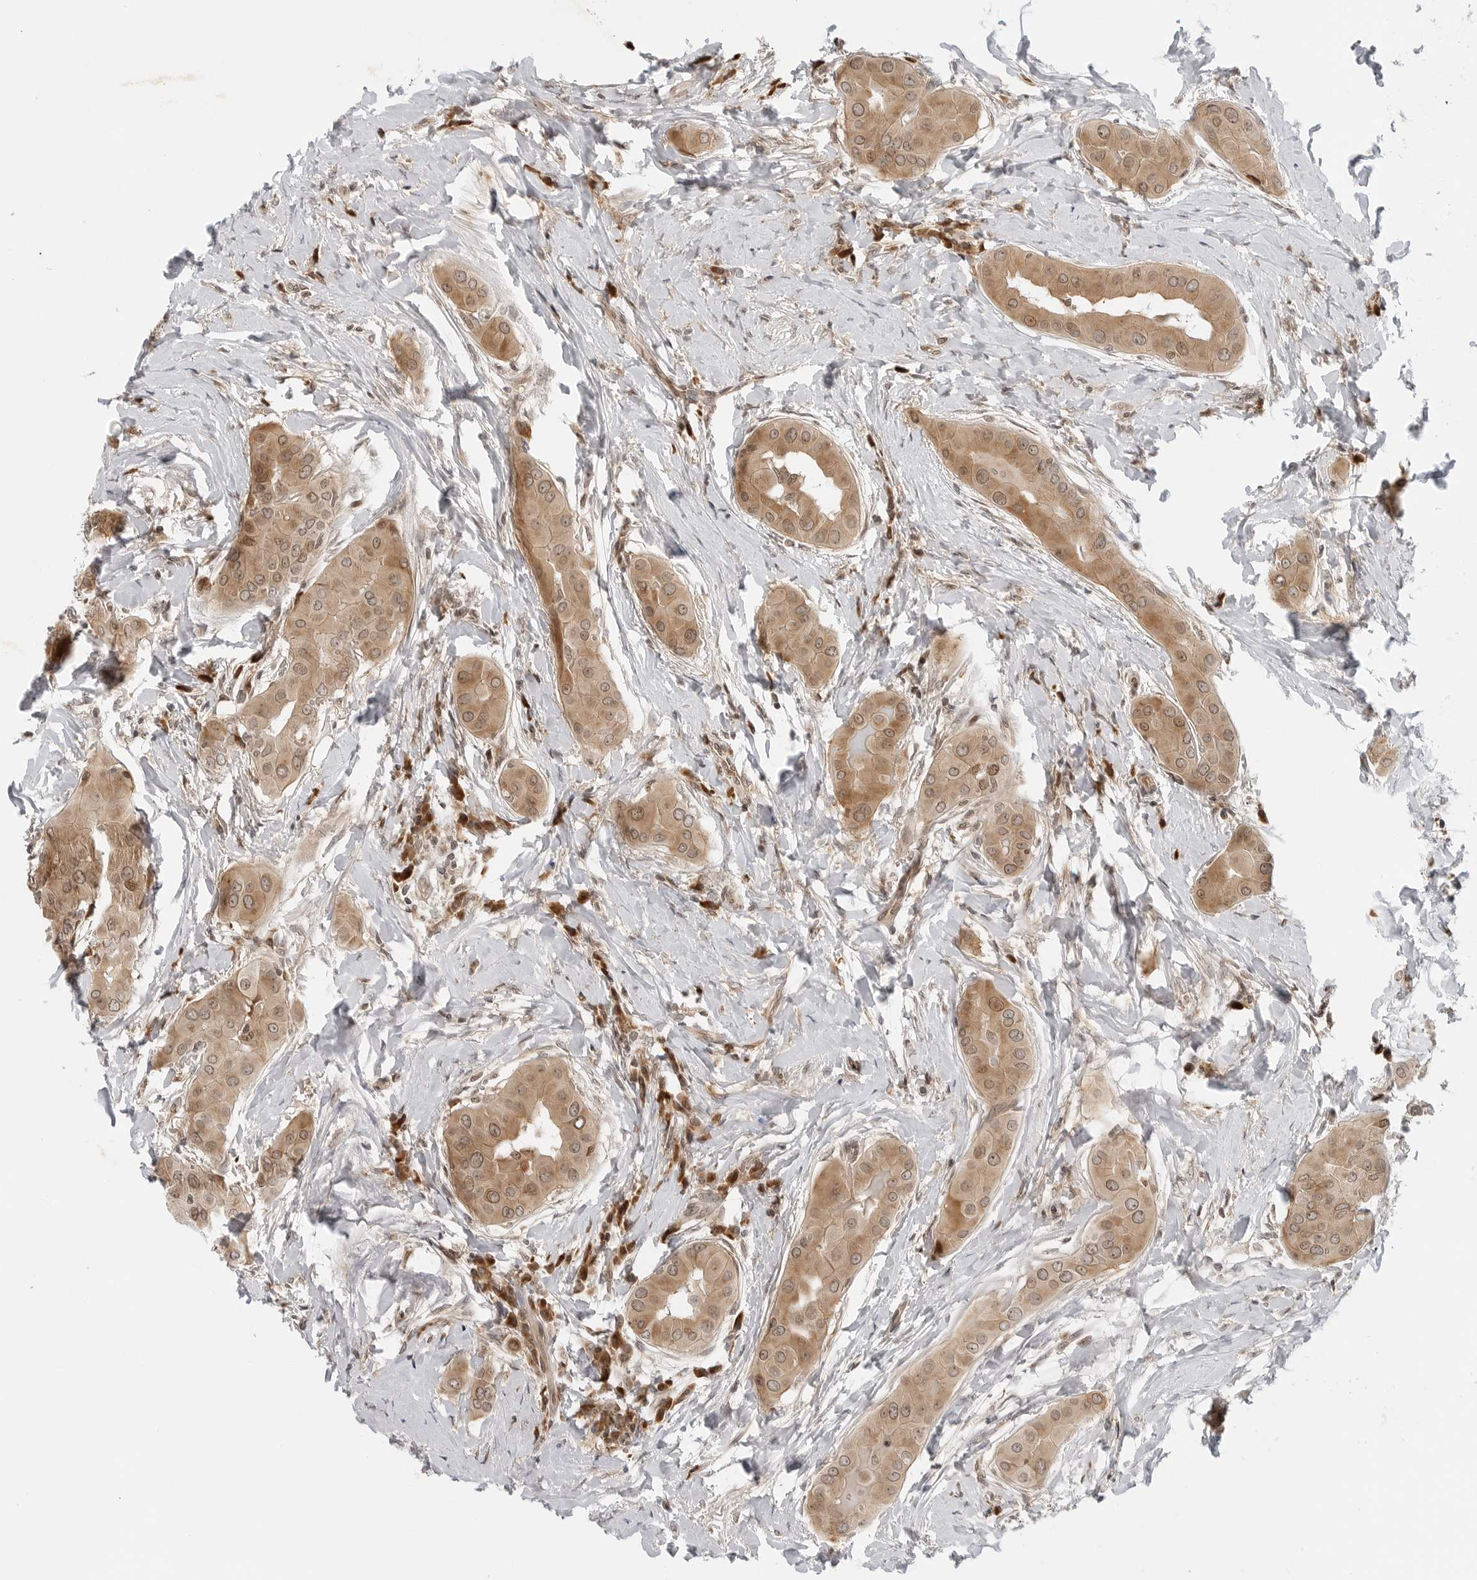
{"staining": {"intensity": "moderate", "quantity": ">75%", "location": "cytoplasmic/membranous,nuclear"}, "tissue": "thyroid cancer", "cell_type": "Tumor cells", "image_type": "cancer", "snomed": [{"axis": "morphology", "description": "Papillary adenocarcinoma, NOS"}, {"axis": "topography", "description": "Thyroid gland"}], "caption": "Immunohistochemical staining of human papillary adenocarcinoma (thyroid) exhibits medium levels of moderate cytoplasmic/membranous and nuclear protein staining in about >75% of tumor cells.", "gene": "TIPRL", "patient": {"sex": "male", "age": 33}}